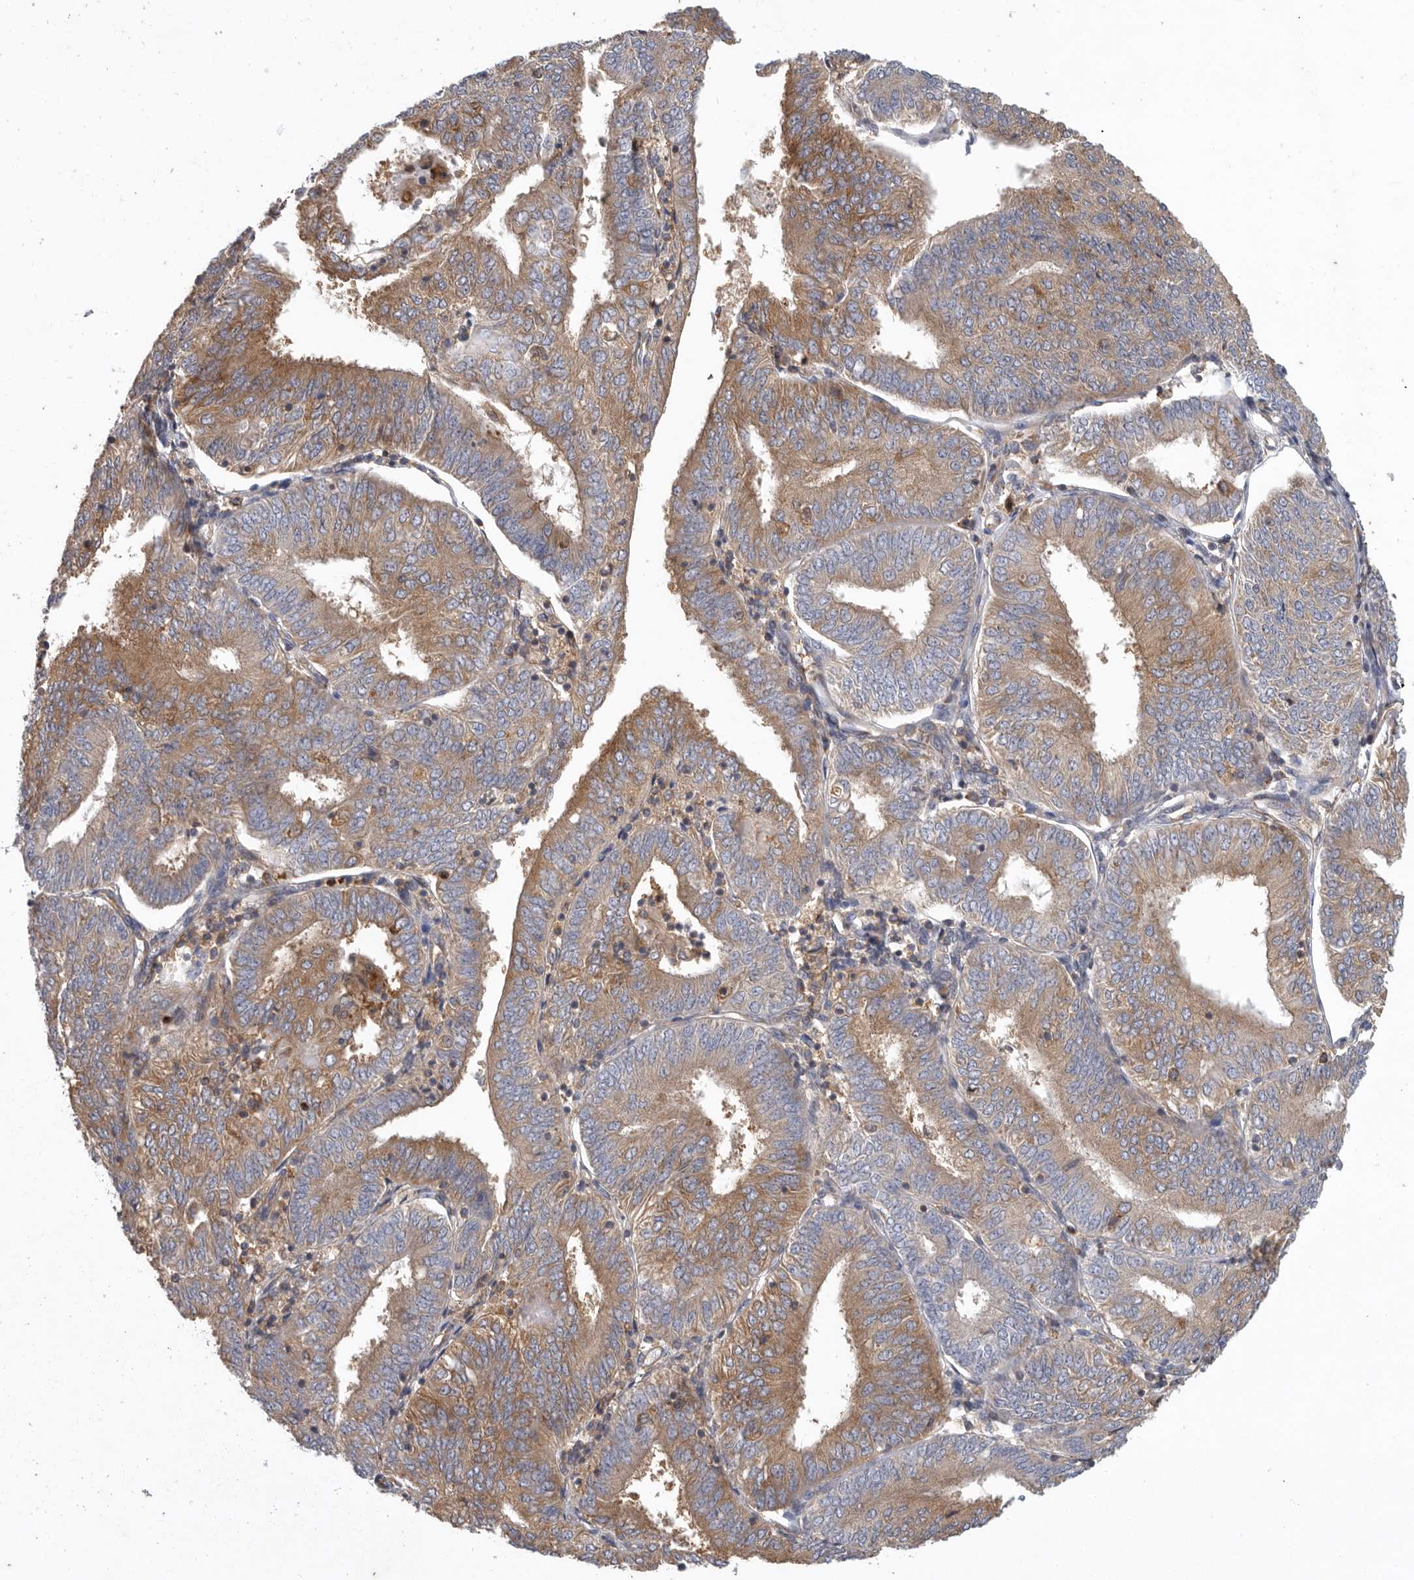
{"staining": {"intensity": "moderate", "quantity": ">75%", "location": "cytoplasmic/membranous"}, "tissue": "endometrial cancer", "cell_type": "Tumor cells", "image_type": "cancer", "snomed": [{"axis": "morphology", "description": "Adenocarcinoma, NOS"}, {"axis": "topography", "description": "Endometrium"}], "caption": "Tumor cells show medium levels of moderate cytoplasmic/membranous staining in approximately >75% of cells in endometrial cancer. (DAB IHC with brightfield microscopy, high magnification).", "gene": "C1orf109", "patient": {"sex": "female", "age": 58}}